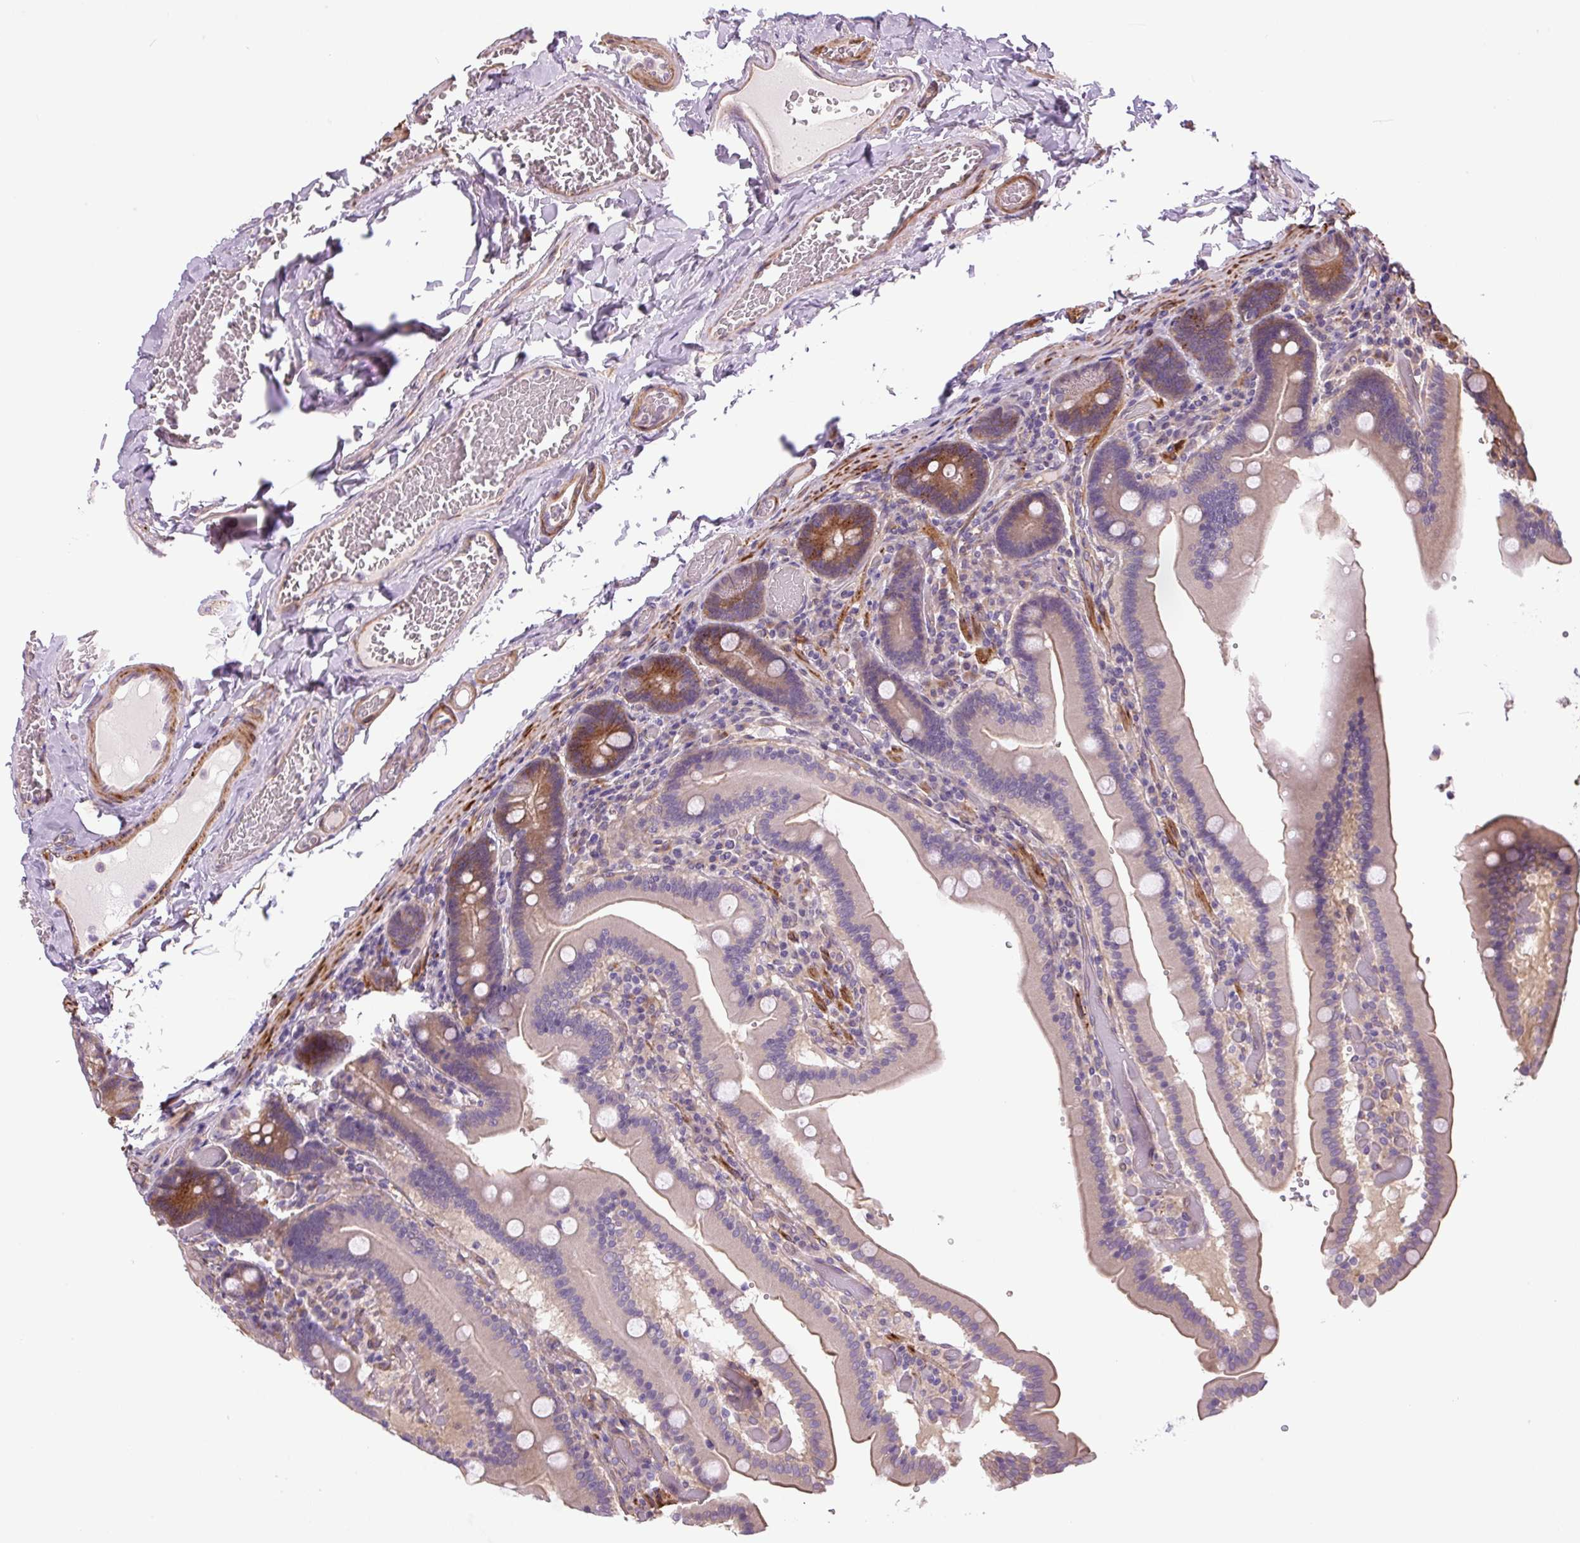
{"staining": {"intensity": "moderate", "quantity": "<25%", "location": "cytoplasmic/membranous"}, "tissue": "duodenum", "cell_type": "Glandular cells", "image_type": "normal", "snomed": [{"axis": "morphology", "description": "Normal tissue, NOS"}, {"axis": "topography", "description": "Duodenum"}], "caption": "The image reveals immunohistochemical staining of benign duodenum. There is moderate cytoplasmic/membranous positivity is appreciated in about <25% of glandular cells.", "gene": "SEPTIN10", "patient": {"sex": "female", "age": 62}}